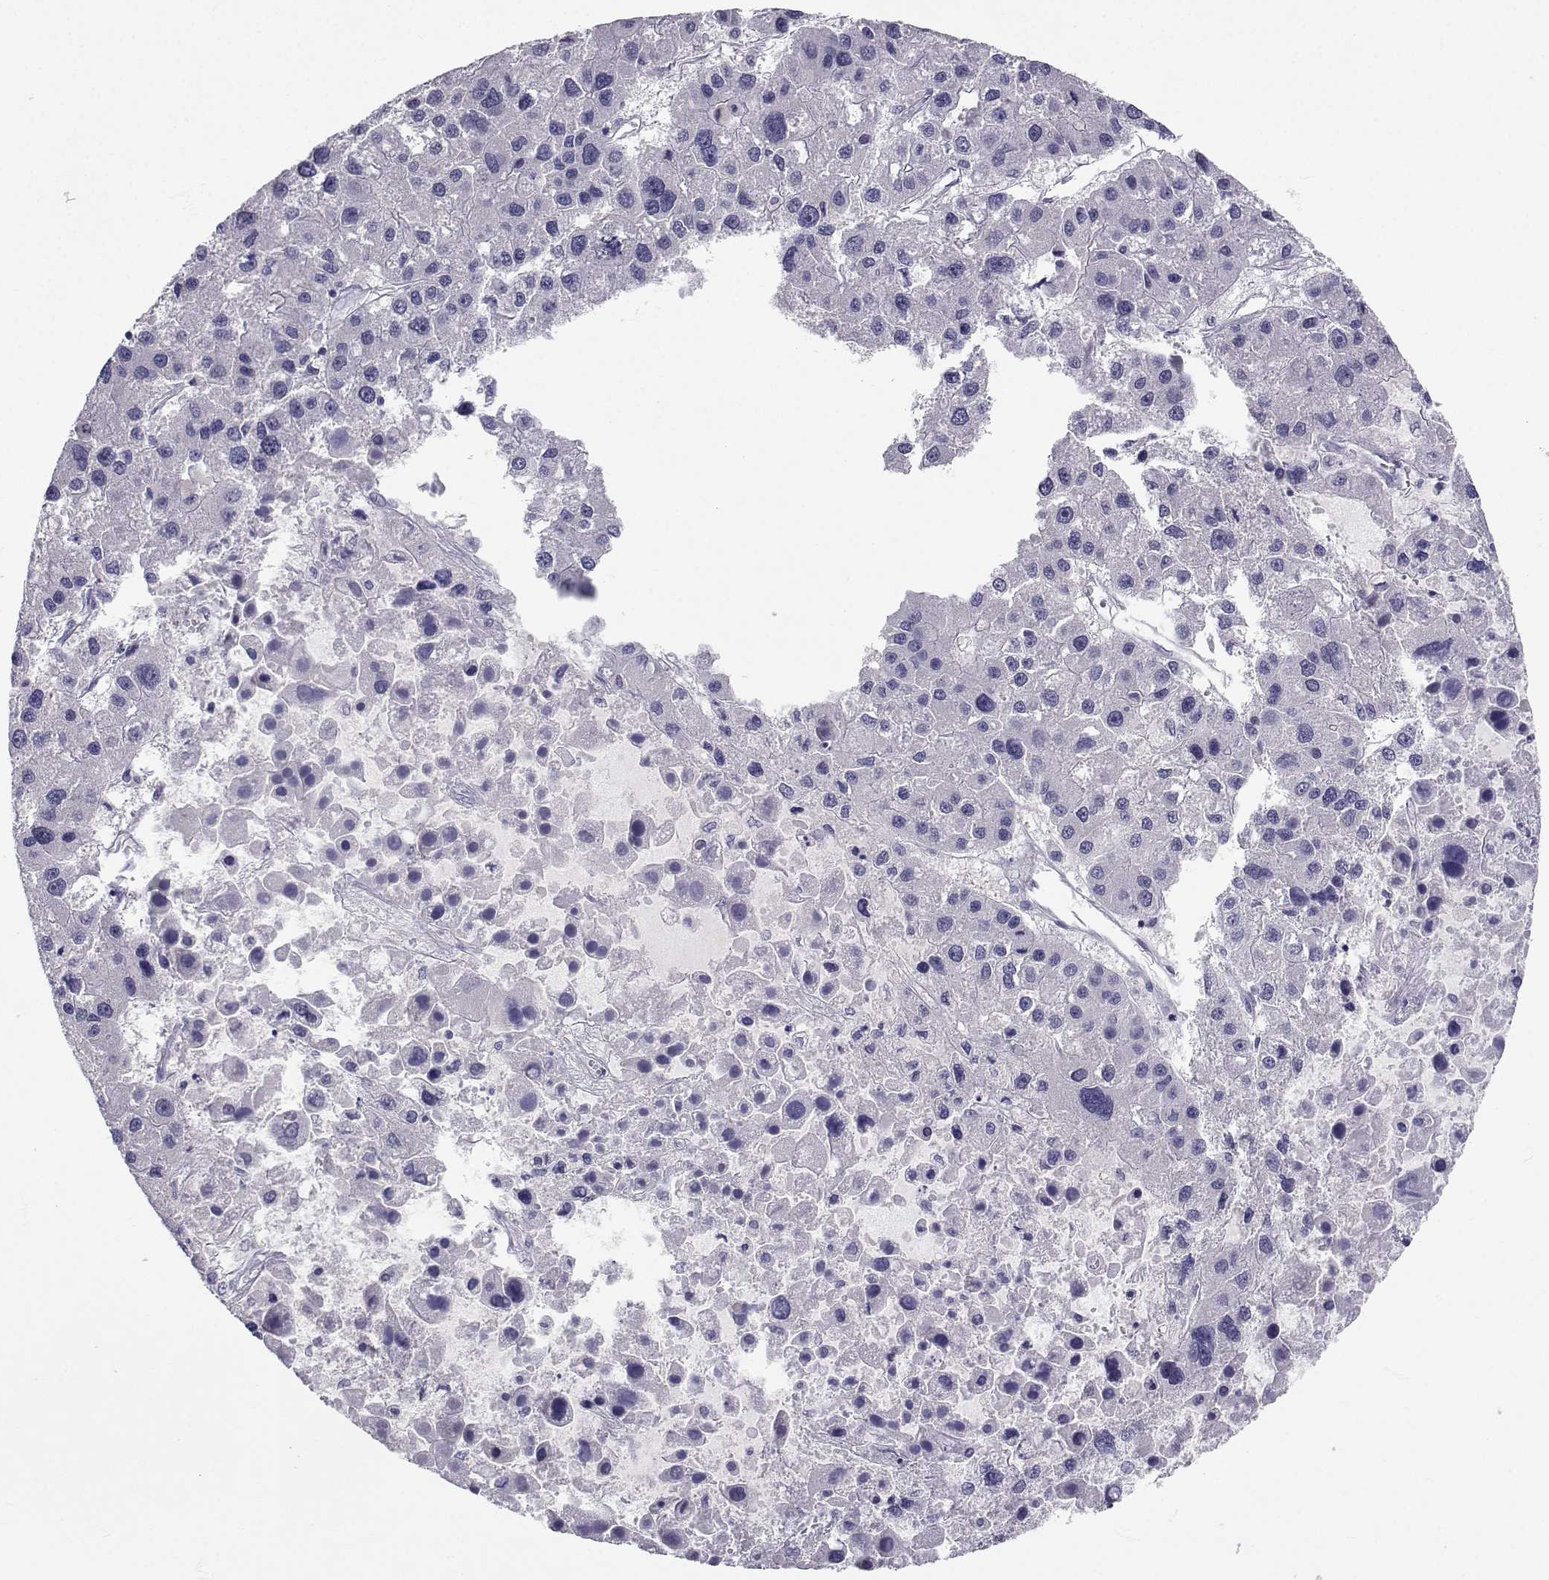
{"staining": {"intensity": "negative", "quantity": "none", "location": "none"}, "tissue": "liver cancer", "cell_type": "Tumor cells", "image_type": "cancer", "snomed": [{"axis": "morphology", "description": "Carcinoma, Hepatocellular, NOS"}, {"axis": "topography", "description": "Liver"}], "caption": "Protein analysis of hepatocellular carcinoma (liver) demonstrates no significant positivity in tumor cells.", "gene": "SLC6A3", "patient": {"sex": "male", "age": 73}}